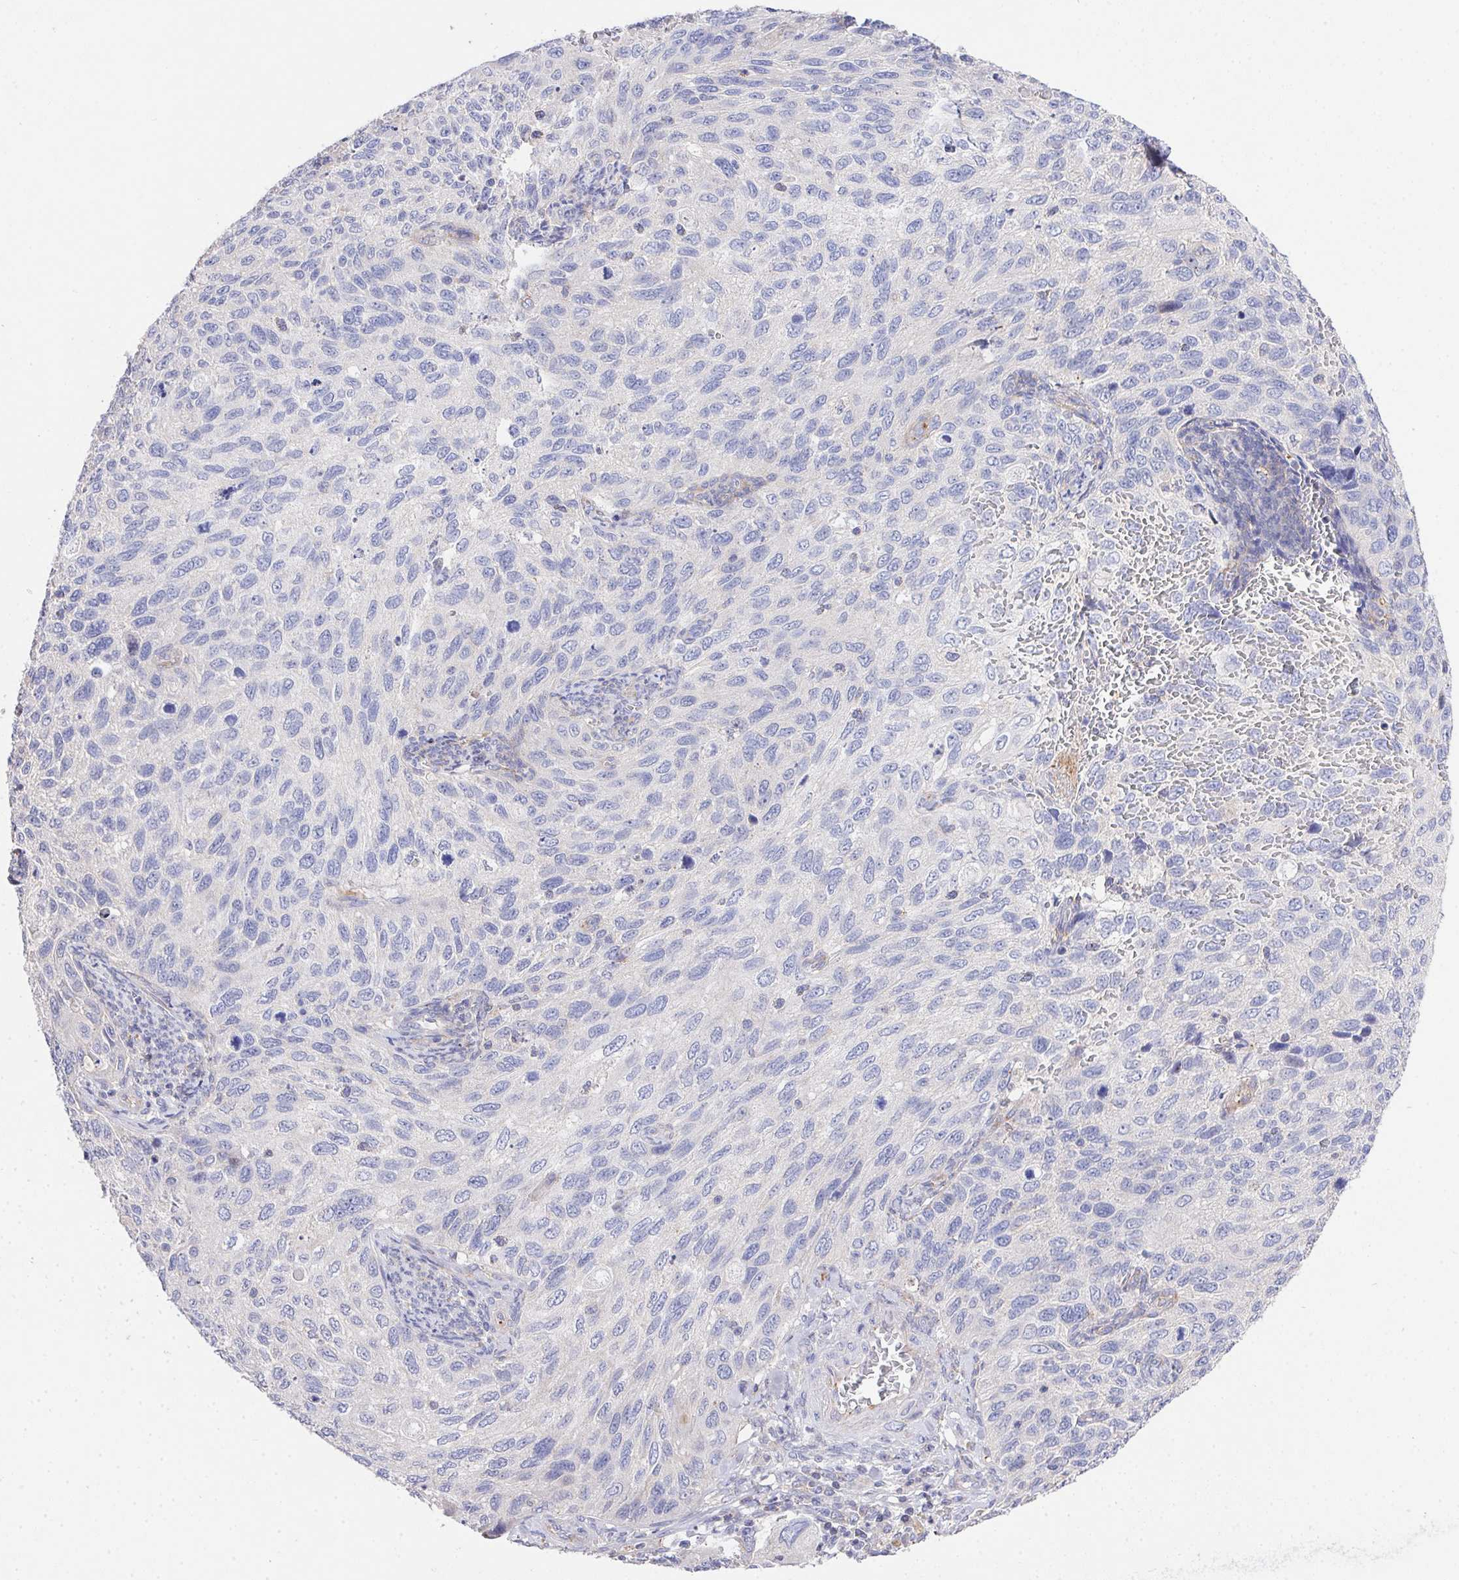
{"staining": {"intensity": "negative", "quantity": "none", "location": "none"}, "tissue": "cervical cancer", "cell_type": "Tumor cells", "image_type": "cancer", "snomed": [{"axis": "morphology", "description": "Squamous cell carcinoma, NOS"}, {"axis": "topography", "description": "Cervix"}], "caption": "A micrograph of cervical squamous cell carcinoma stained for a protein demonstrates no brown staining in tumor cells.", "gene": "PRG3", "patient": {"sex": "female", "age": 70}}